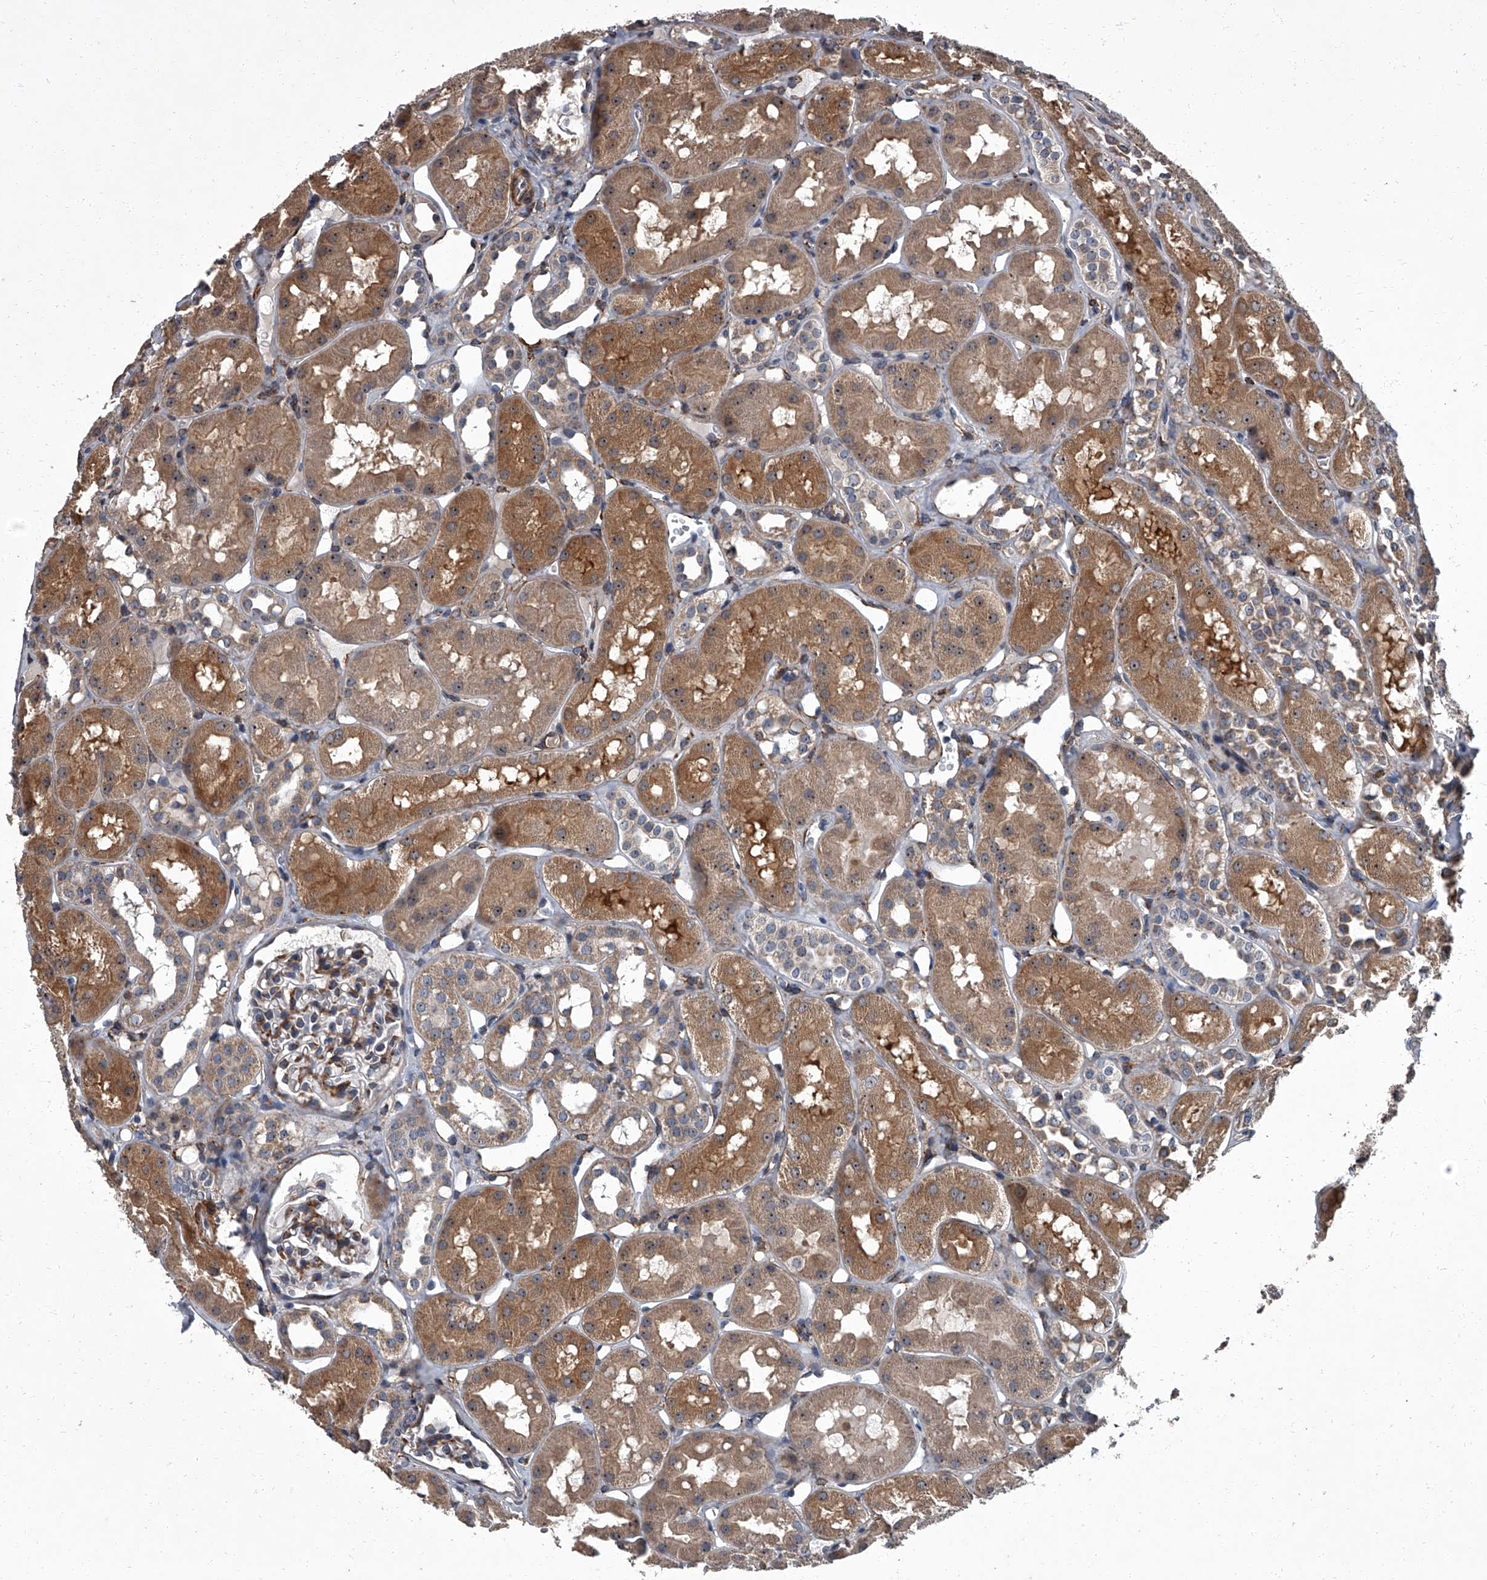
{"staining": {"intensity": "moderate", "quantity": "25%-75%", "location": "cytoplasmic/membranous"}, "tissue": "kidney", "cell_type": "Cells in glomeruli", "image_type": "normal", "snomed": [{"axis": "morphology", "description": "Normal tissue, NOS"}, {"axis": "topography", "description": "Kidney"}], "caption": "Protein expression analysis of benign human kidney reveals moderate cytoplasmic/membranous positivity in about 25%-75% of cells in glomeruli. The protein of interest is stained brown, and the nuclei are stained in blue (DAB IHC with brightfield microscopy, high magnification).", "gene": "SIRT4", "patient": {"sex": "male", "age": 16}}